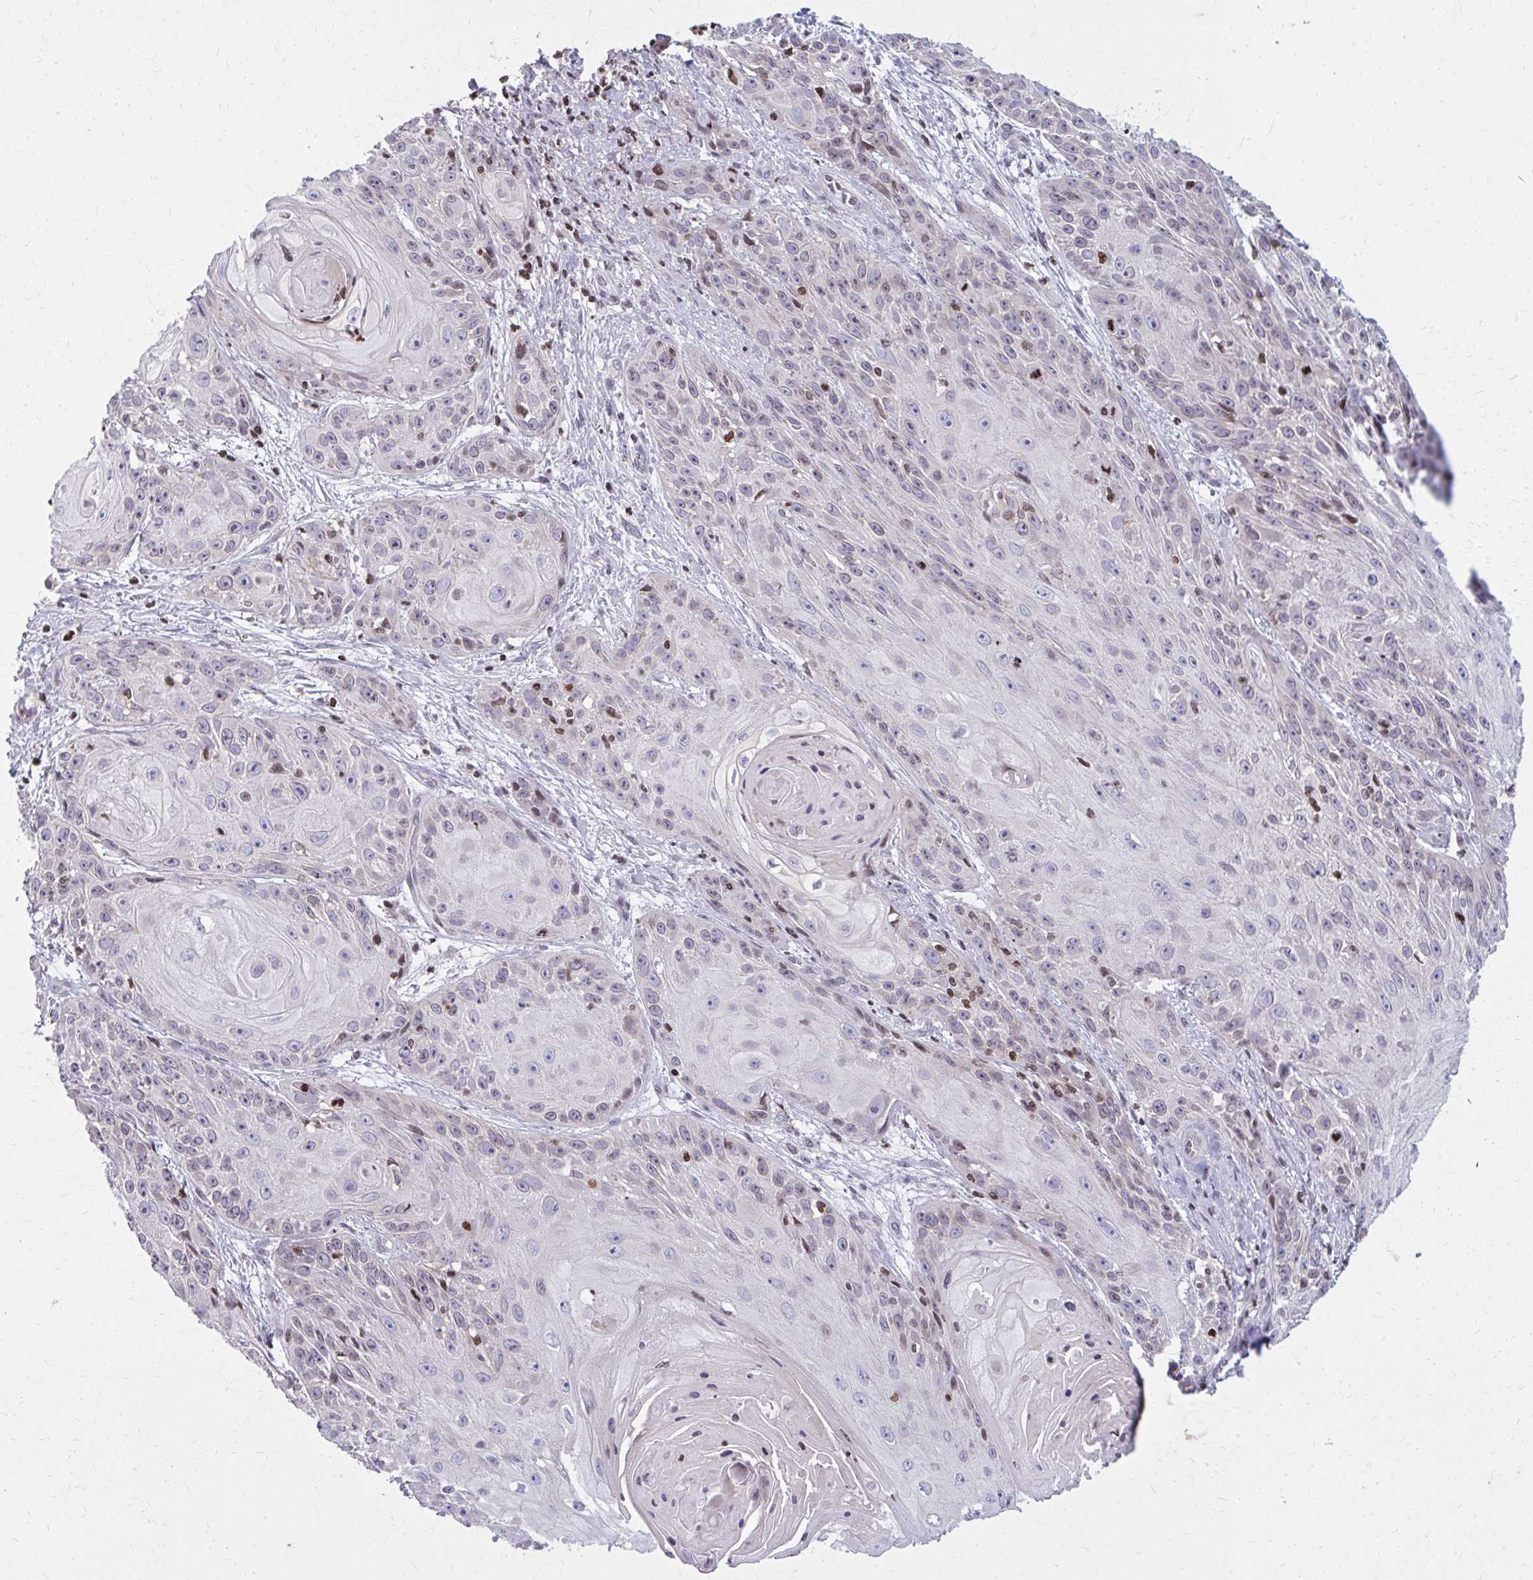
{"staining": {"intensity": "weak", "quantity": "<25%", "location": "nuclear"}, "tissue": "skin cancer", "cell_type": "Tumor cells", "image_type": "cancer", "snomed": [{"axis": "morphology", "description": "Squamous cell carcinoma, NOS"}, {"axis": "topography", "description": "Skin"}, {"axis": "topography", "description": "Vulva"}], "caption": "IHC of skin squamous cell carcinoma exhibits no positivity in tumor cells.", "gene": "AP5M1", "patient": {"sex": "female", "age": 76}}